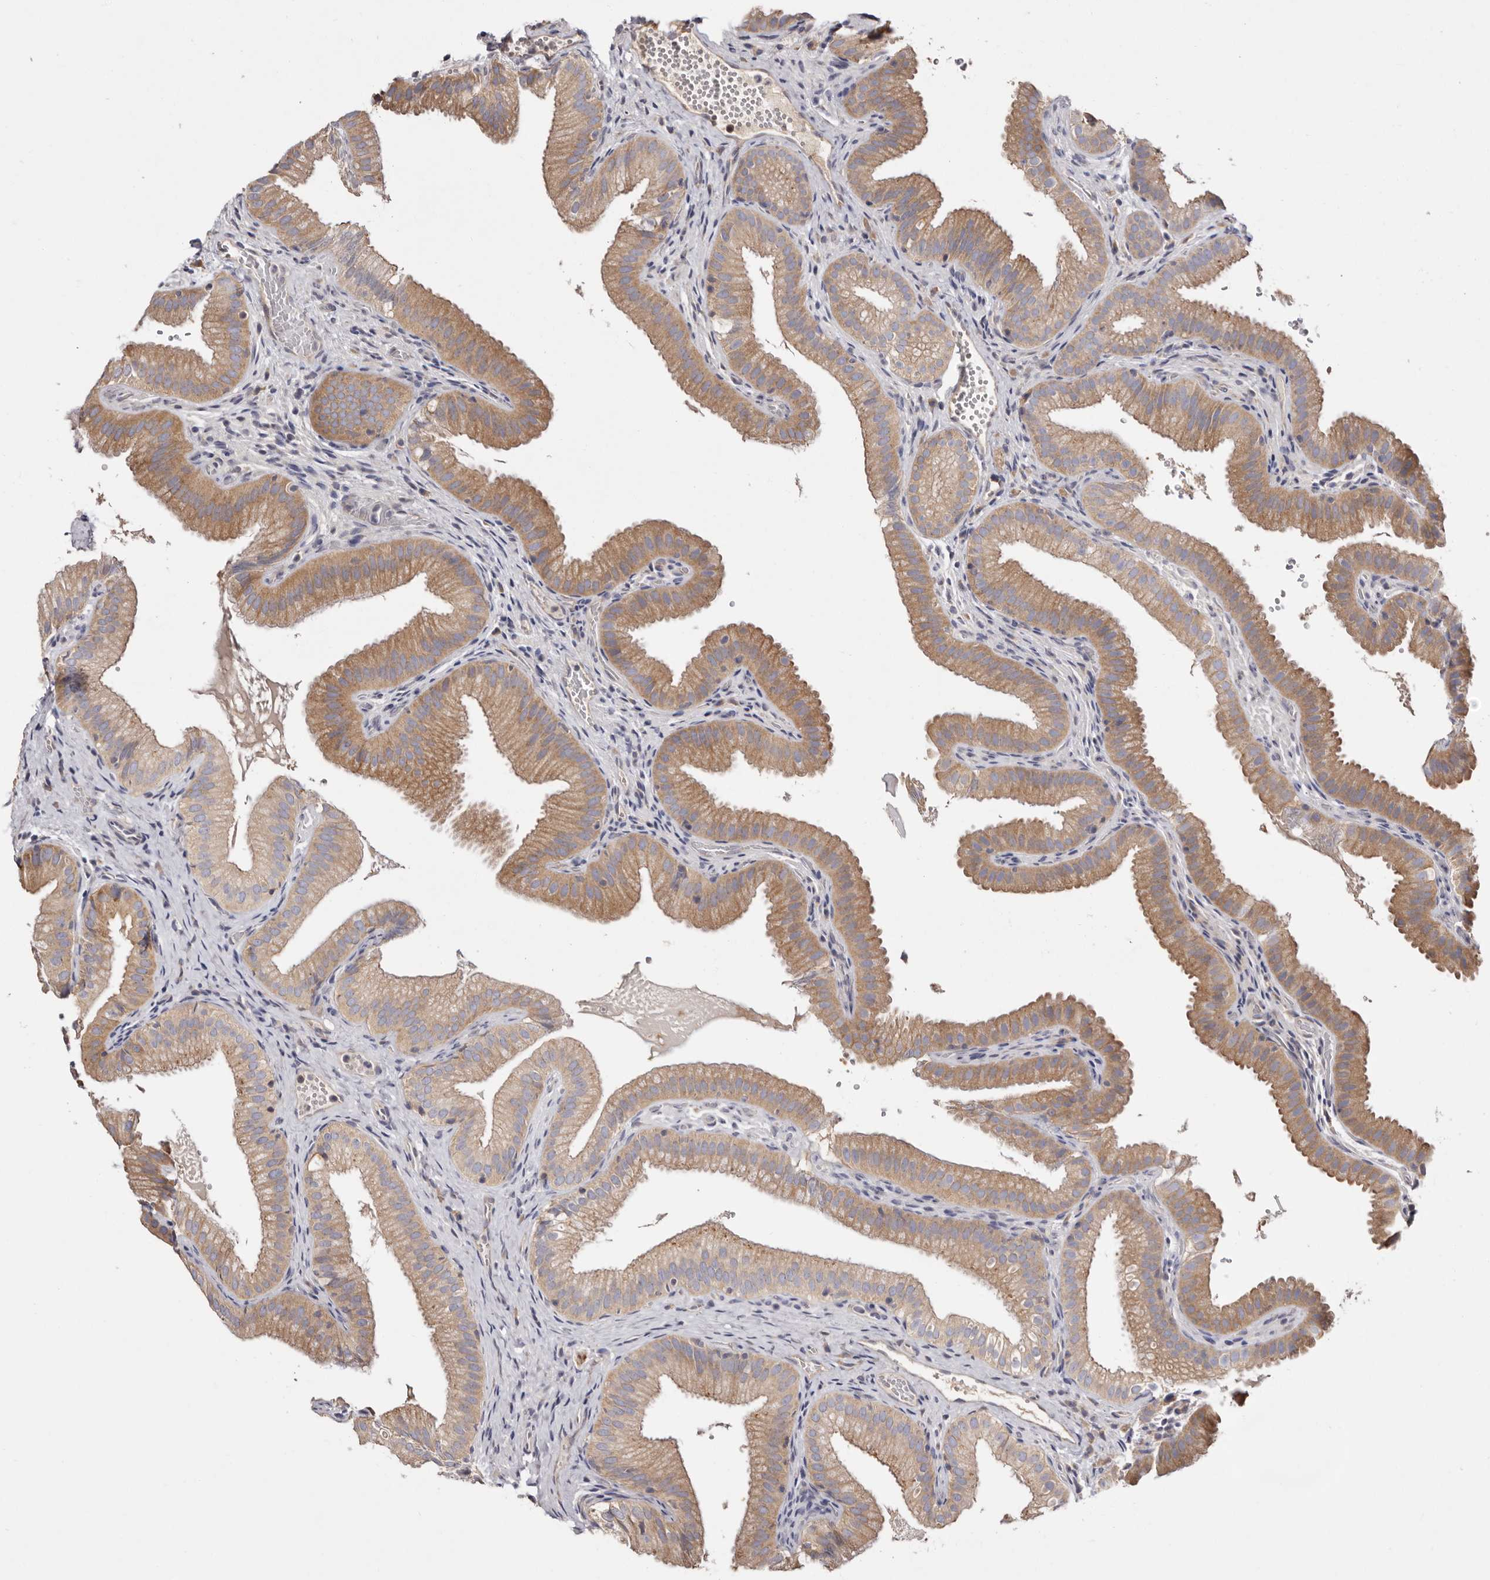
{"staining": {"intensity": "moderate", "quantity": ">75%", "location": "cytoplasmic/membranous"}, "tissue": "gallbladder", "cell_type": "Glandular cells", "image_type": "normal", "snomed": [{"axis": "morphology", "description": "Normal tissue, NOS"}, {"axis": "topography", "description": "Gallbladder"}], "caption": "Gallbladder stained with immunohistochemistry (IHC) exhibits moderate cytoplasmic/membranous staining in approximately >75% of glandular cells.", "gene": "FAM167B", "patient": {"sex": "female", "age": 30}}